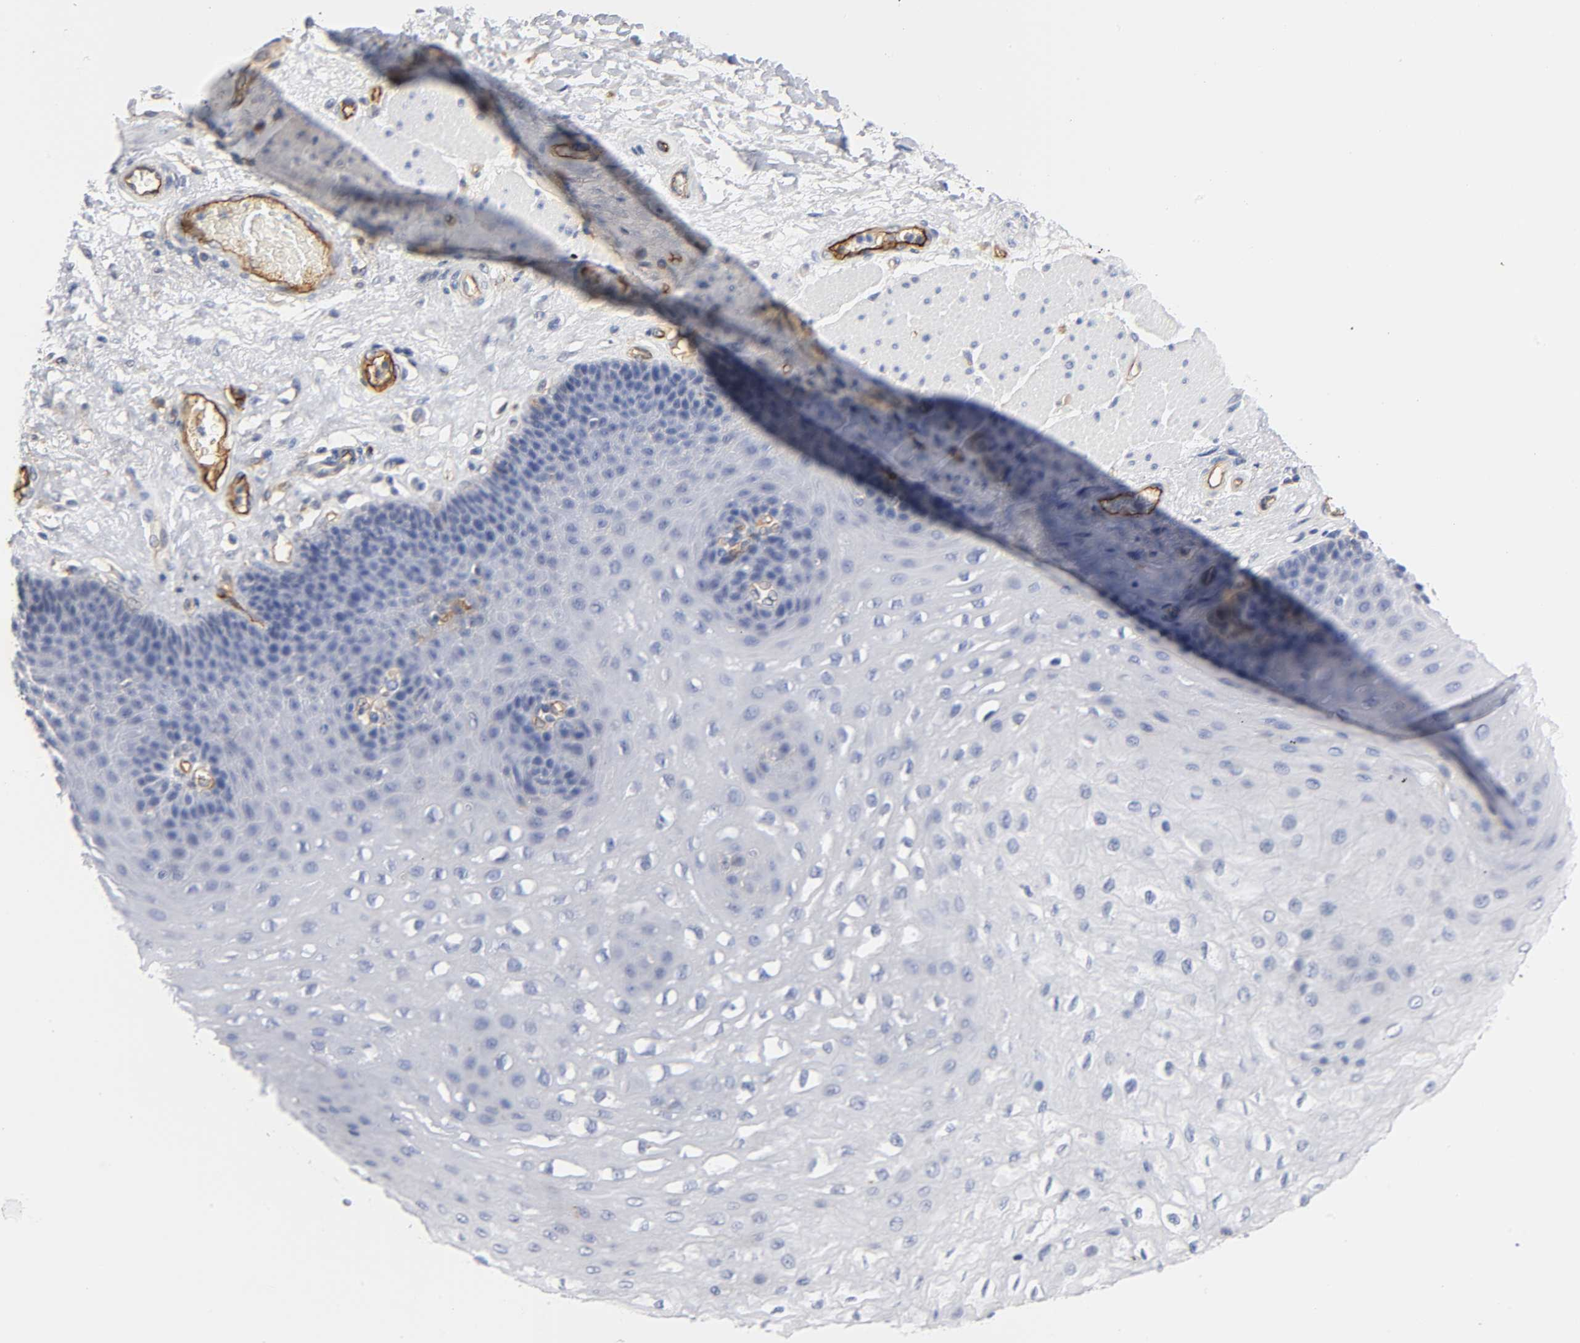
{"staining": {"intensity": "negative", "quantity": "none", "location": "none"}, "tissue": "esophagus", "cell_type": "Squamous epithelial cells", "image_type": "normal", "snomed": [{"axis": "morphology", "description": "Normal tissue, NOS"}, {"axis": "topography", "description": "Esophagus"}], "caption": "A high-resolution histopathology image shows immunohistochemistry staining of benign esophagus, which displays no significant staining in squamous epithelial cells.", "gene": "ICAM1", "patient": {"sex": "female", "age": 72}}